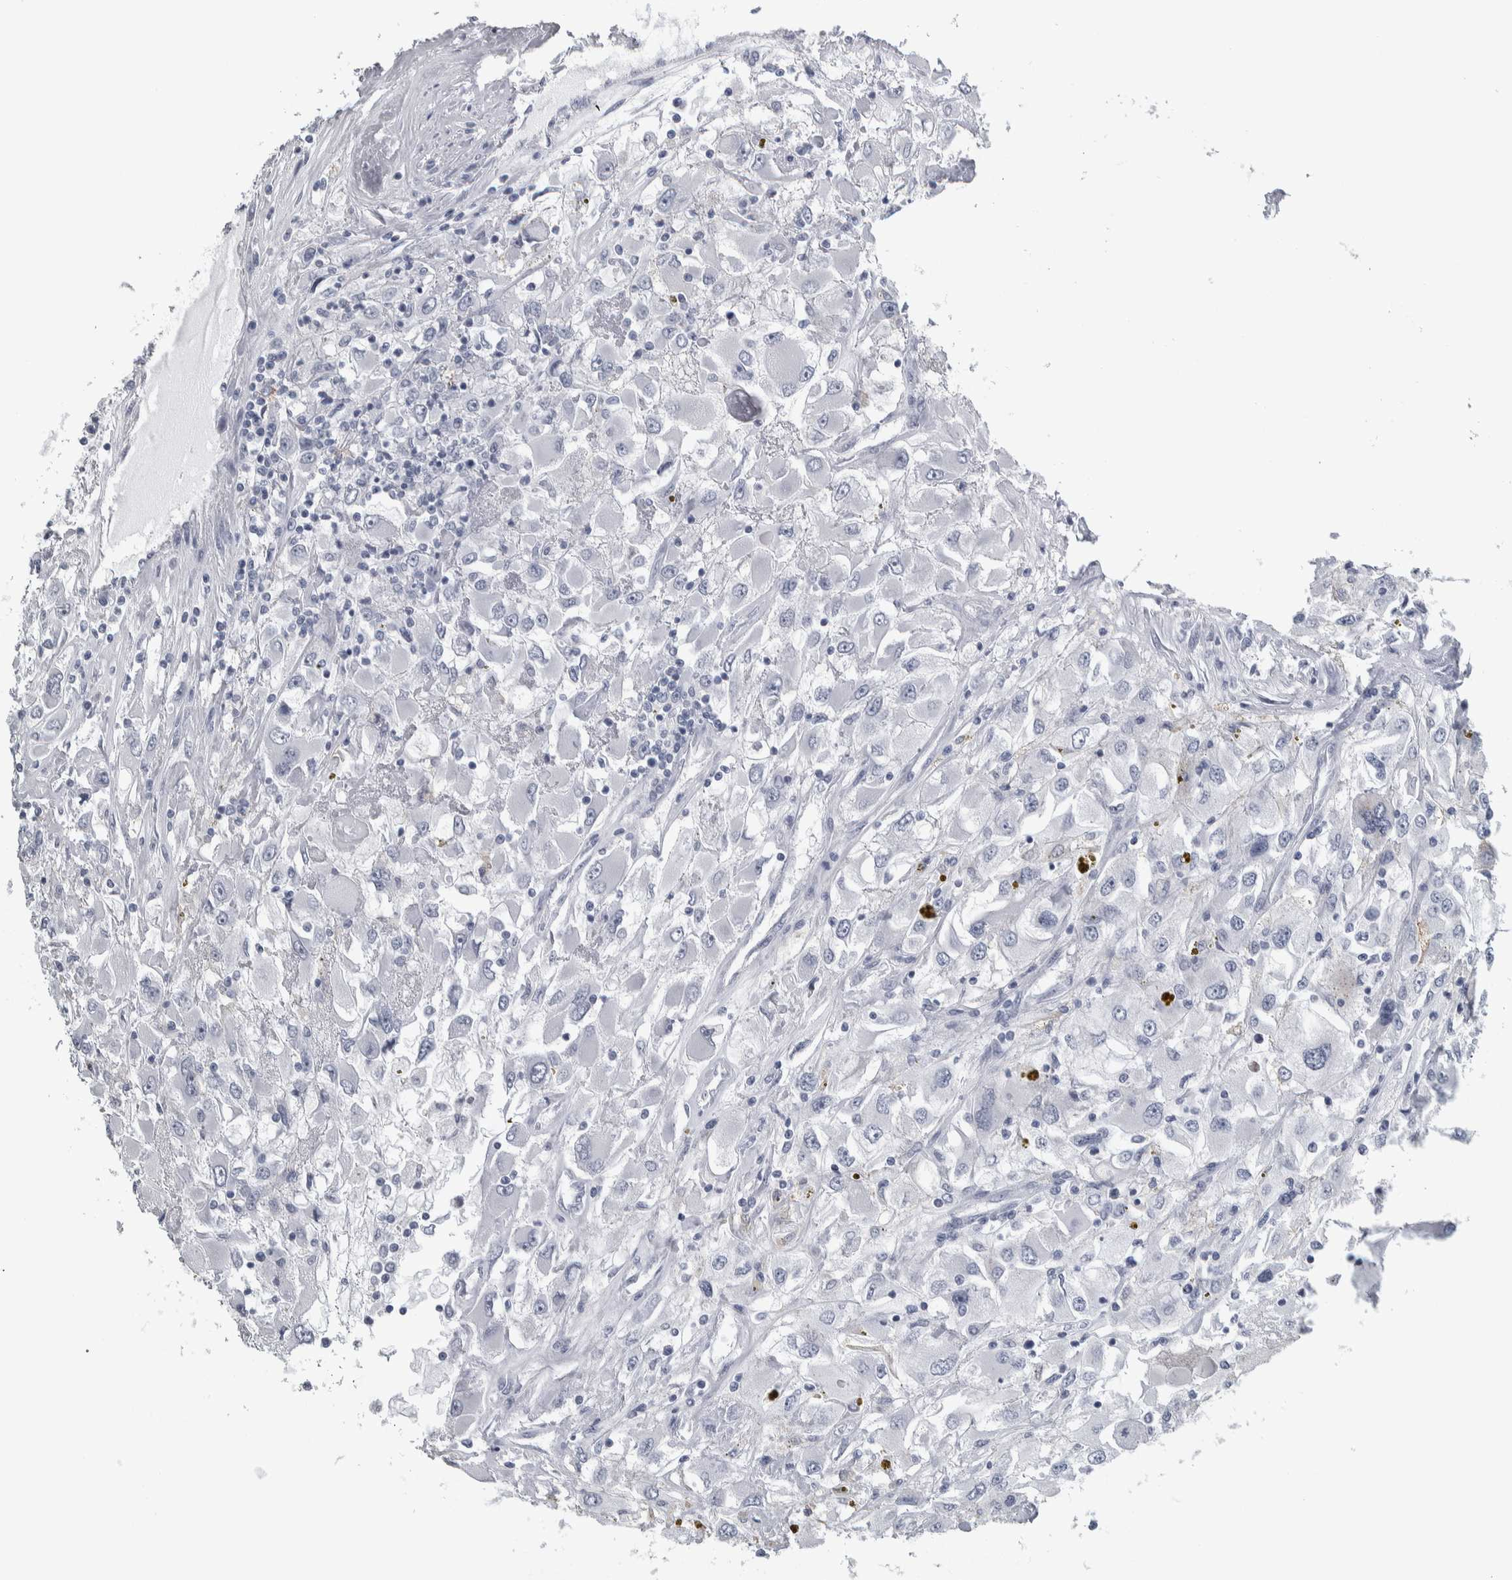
{"staining": {"intensity": "negative", "quantity": "none", "location": "none"}, "tissue": "renal cancer", "cell_type": "Tumor cells", "image_type": "cancer", "snomed": [{"axis": "morphology", "description": "Adenocarcinoma, NOS"}, {"axis": "topography", "description": "Kidney"}], "caption": "There is no significant expression in tumor cells of renal cancer (adenocarcinoma). Nuclei are stained in blue.", "gene": "CDH17", "patient": {"sex": "female", "age": 52}}